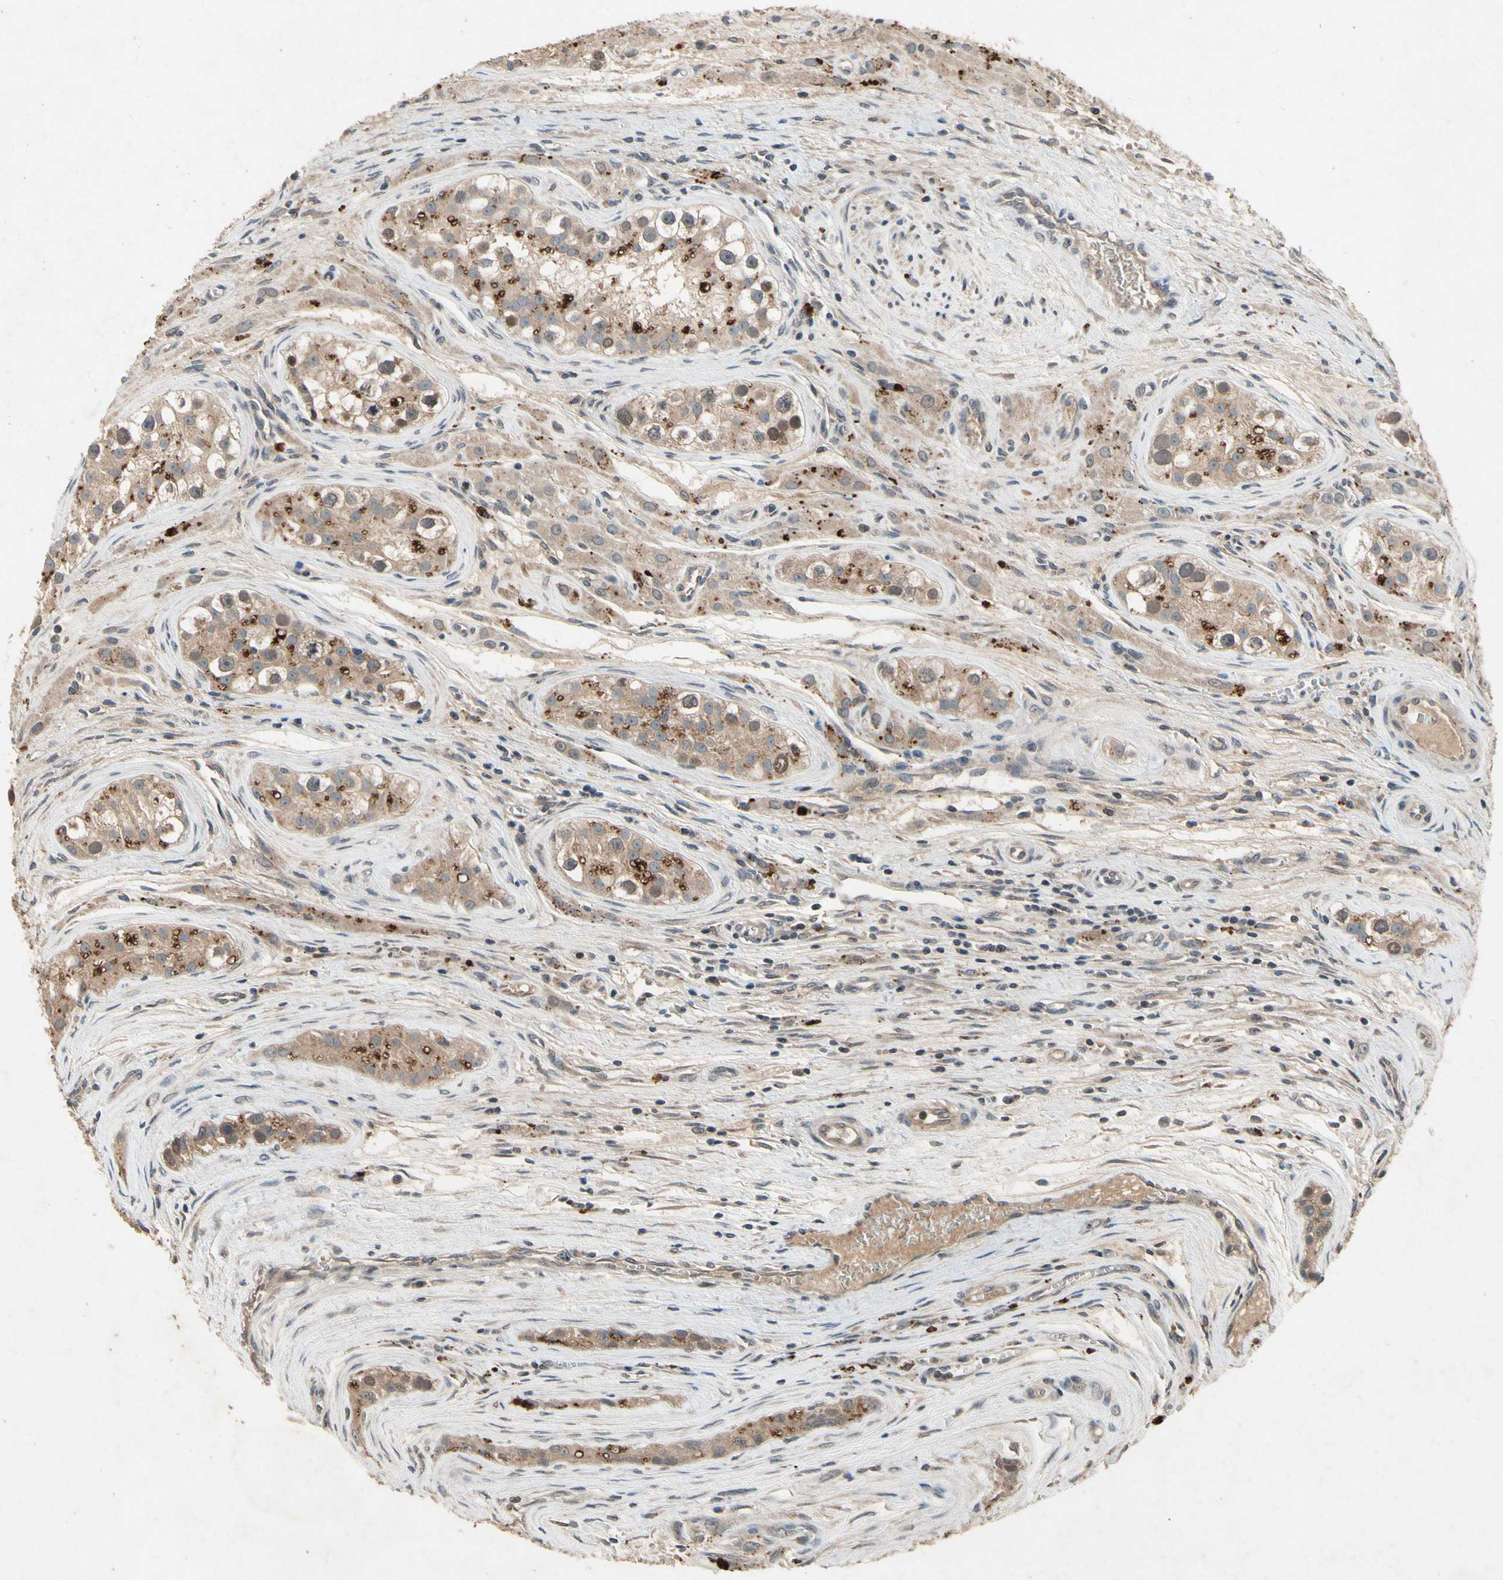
{"staining": {"intensity": "moderate", "quantity": ">75%", "location": "cytoplasmic/membranous"}, "tissue": "testis cancer", "cell_type": "Tumor cells", "image_type": "cancer", "snomed": [{"axis": "morphology", "description": "Carcinoma, Embryonal, NOS"}, {"axis": "topography", "description": "Testis"}], "caption": "Protein expression by IHC exhibits moderate cytoplasmic/membranous staining in about >75% of tumor cells in testis cancer (embryonal carcinoma).", "gene": "DPY19L3", "patient": {"sex": "male", "age": 28}}